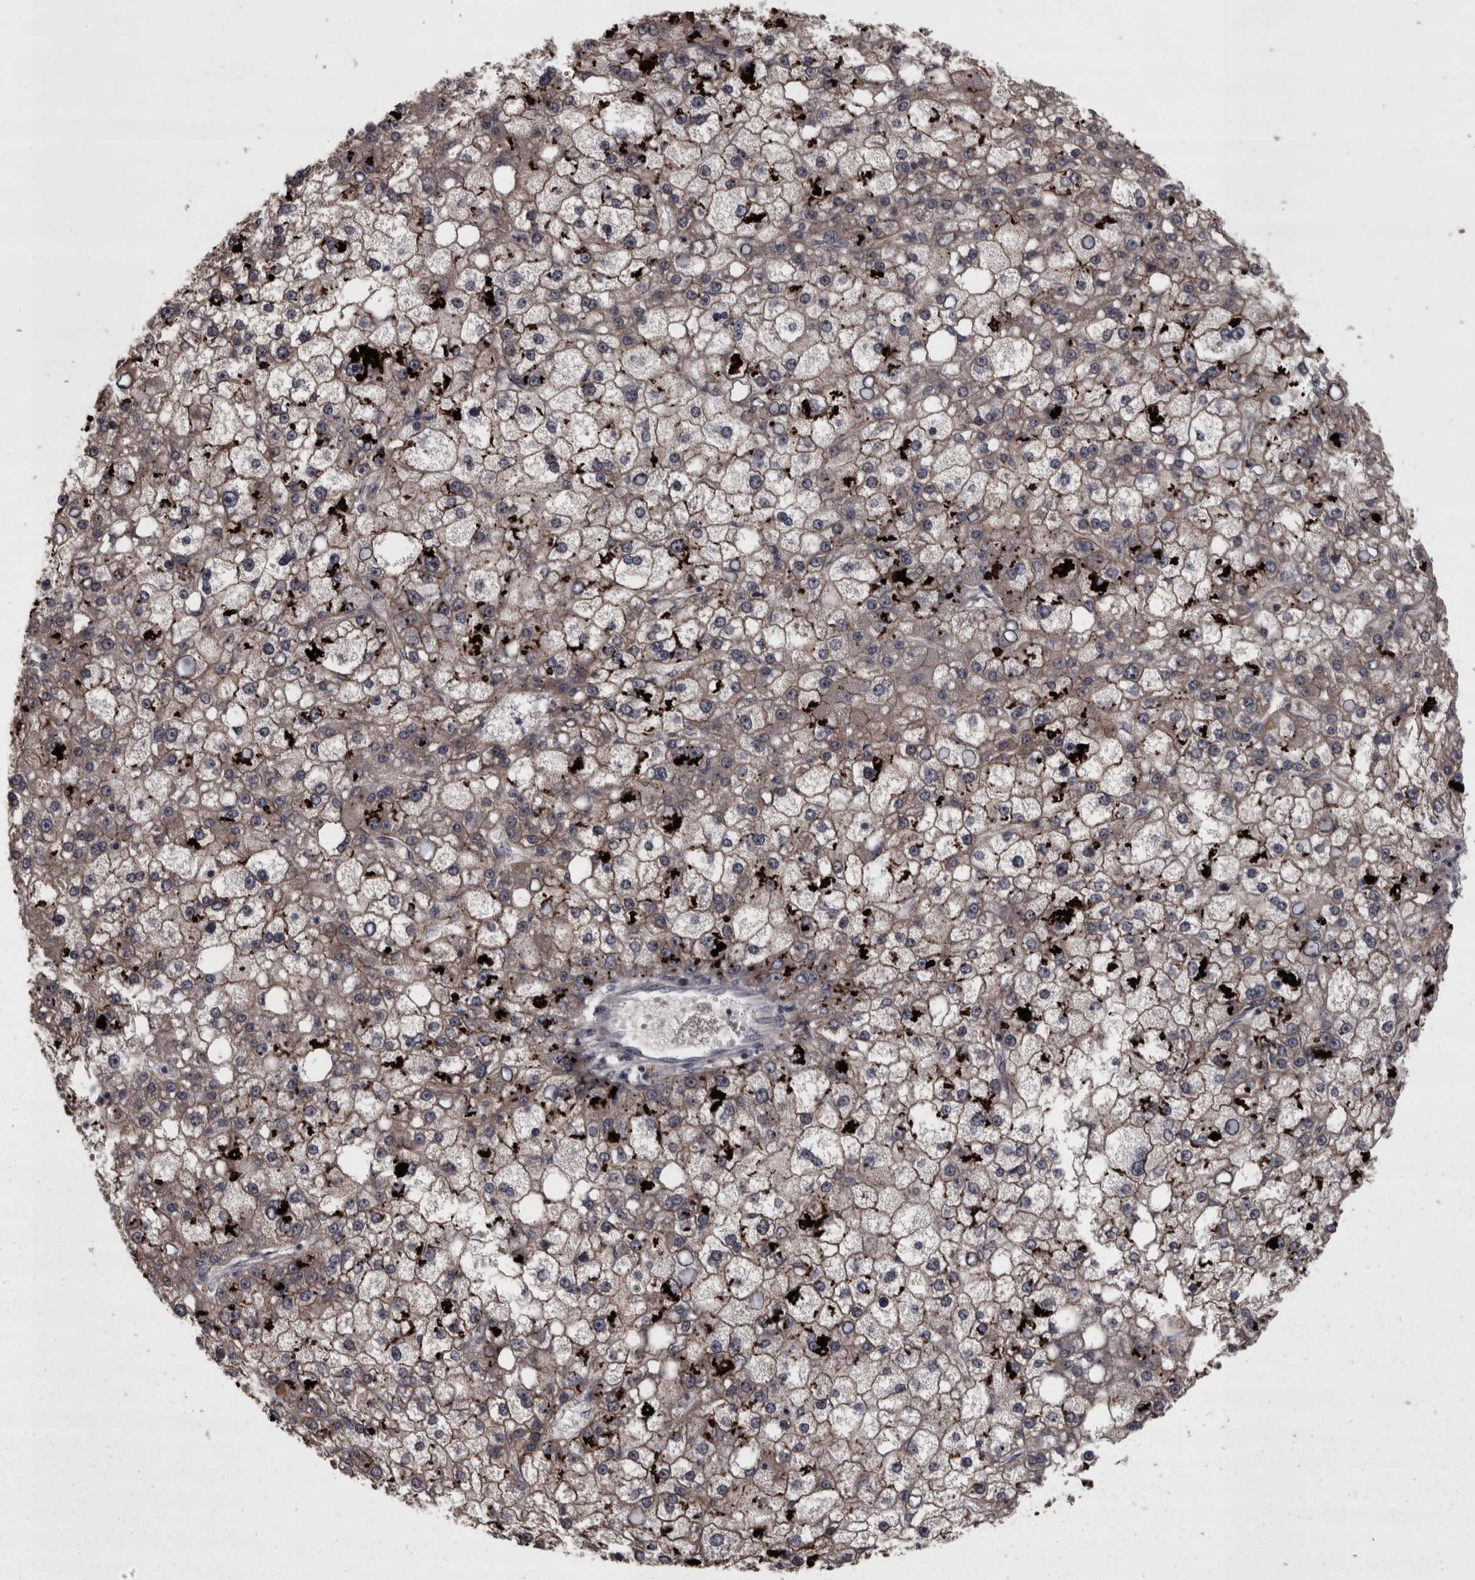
{"staining": {"intensity": "weak", "quantity": ">75%", "location": "cytoplasmic/membranous"}, "tissue": "liver cancer", "cell_type": "Tumor cells", "image_type": "cancer", "snomed": [{"axis": "morphology", "description": "Carcinoma, Hepatocellular, NOS"}, {"axis": "topography", "description": "Liver"}], "caption": "This image demonstrates IHC staining of liver cancer, with low weak cytoplasmic/membranous positivity in about >75% of tumor cells.", "gene": "PCDH17", "patient": {"sex": "male", "age": 67}}